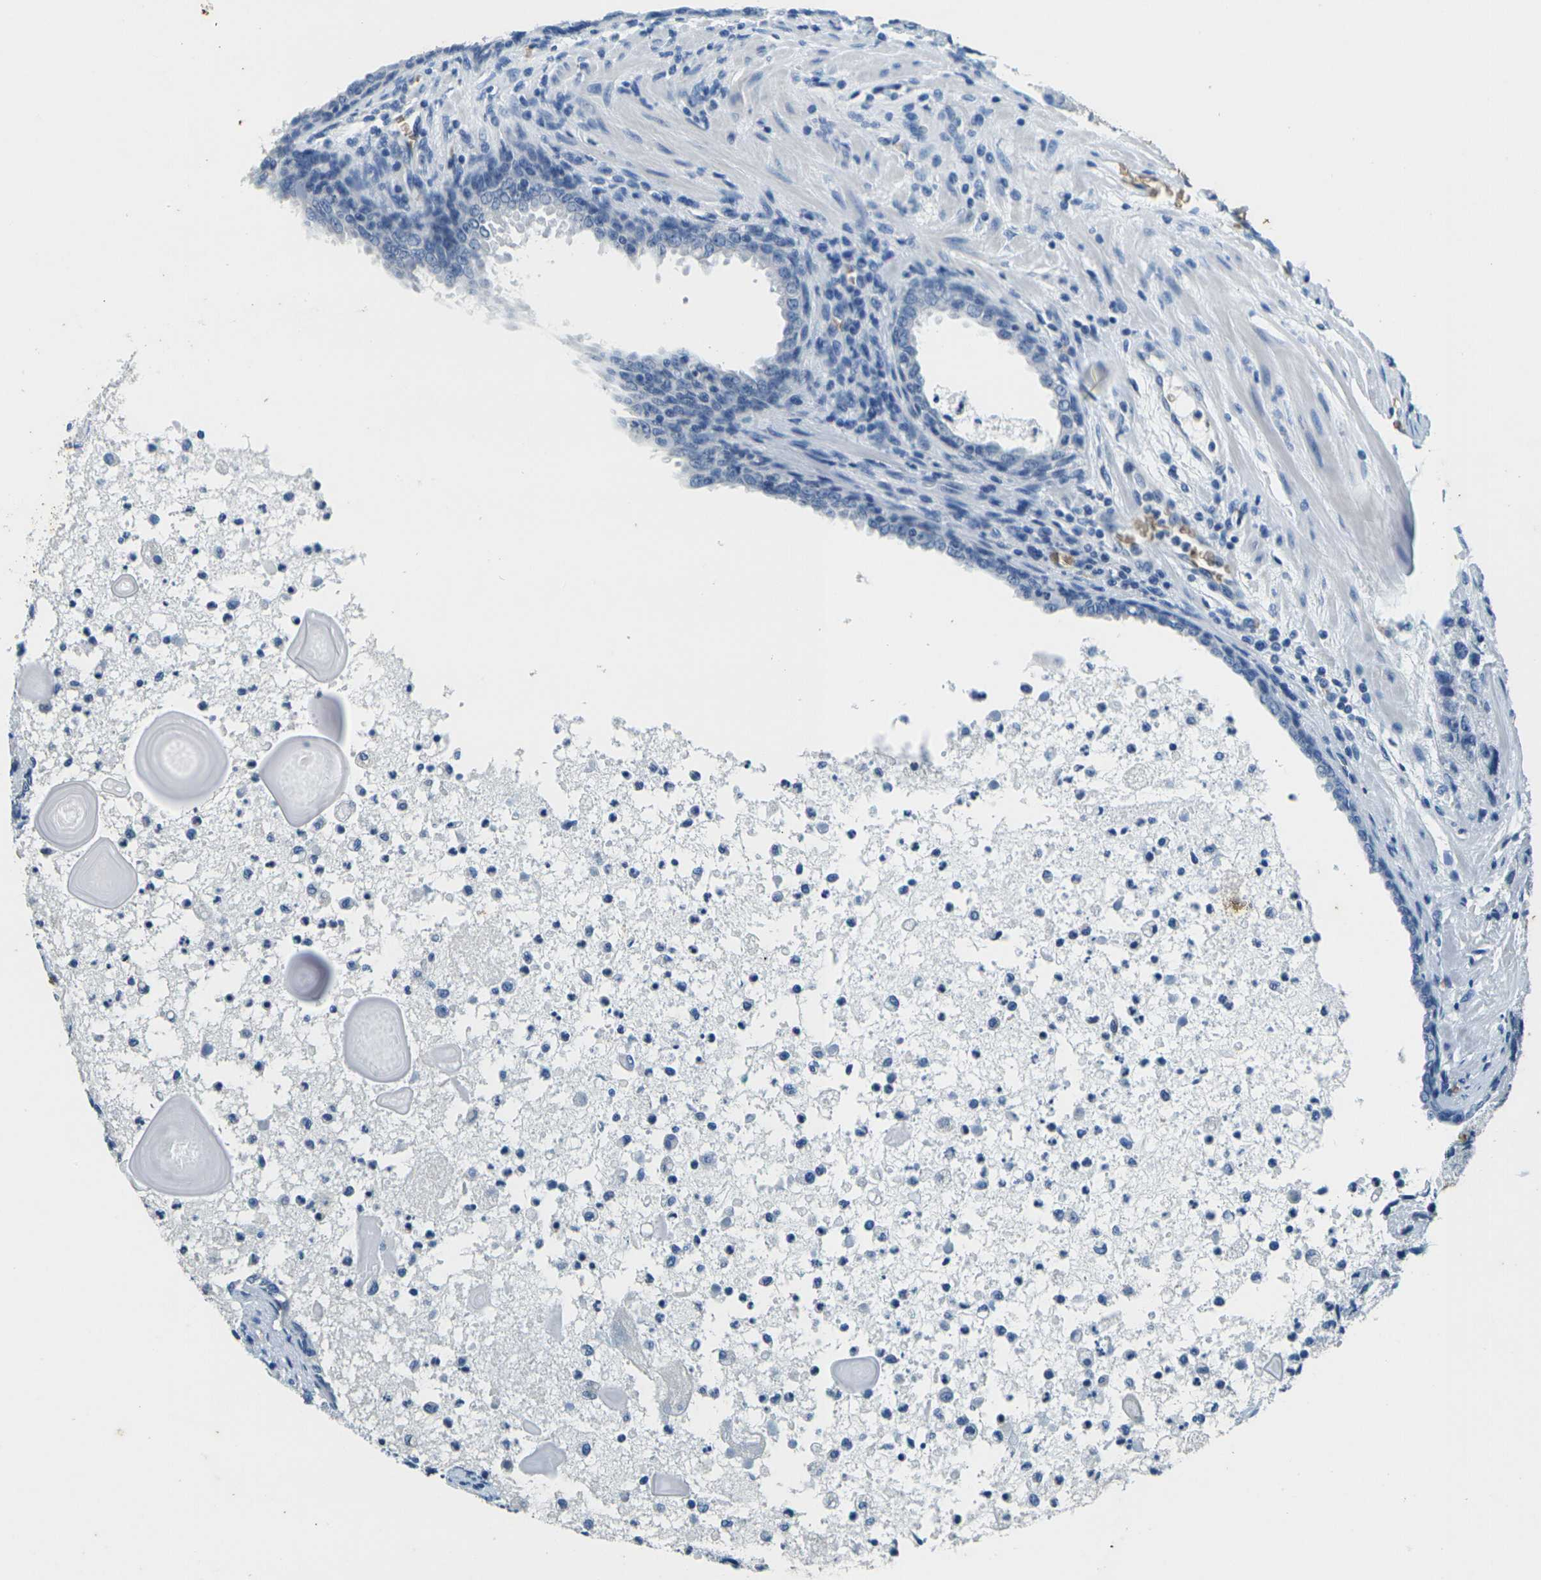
{"staining": {"intensity": "negative", "quantity": "none", "location": "none"}, "tissue": "prostate cancer", "cell_type": "Tumor cells", "image_type": "cancer", "snomed": [{"axis": "morphology", "description": "Adenocarcinoma, High grade"}, {"axis": "topography", "description": "Prostate"}], "caption": "The micrograph reveals no staining of tumor cells in prostate cancer.", "gene": "HBB", "patient": {"sex": "male", "age": 58}}